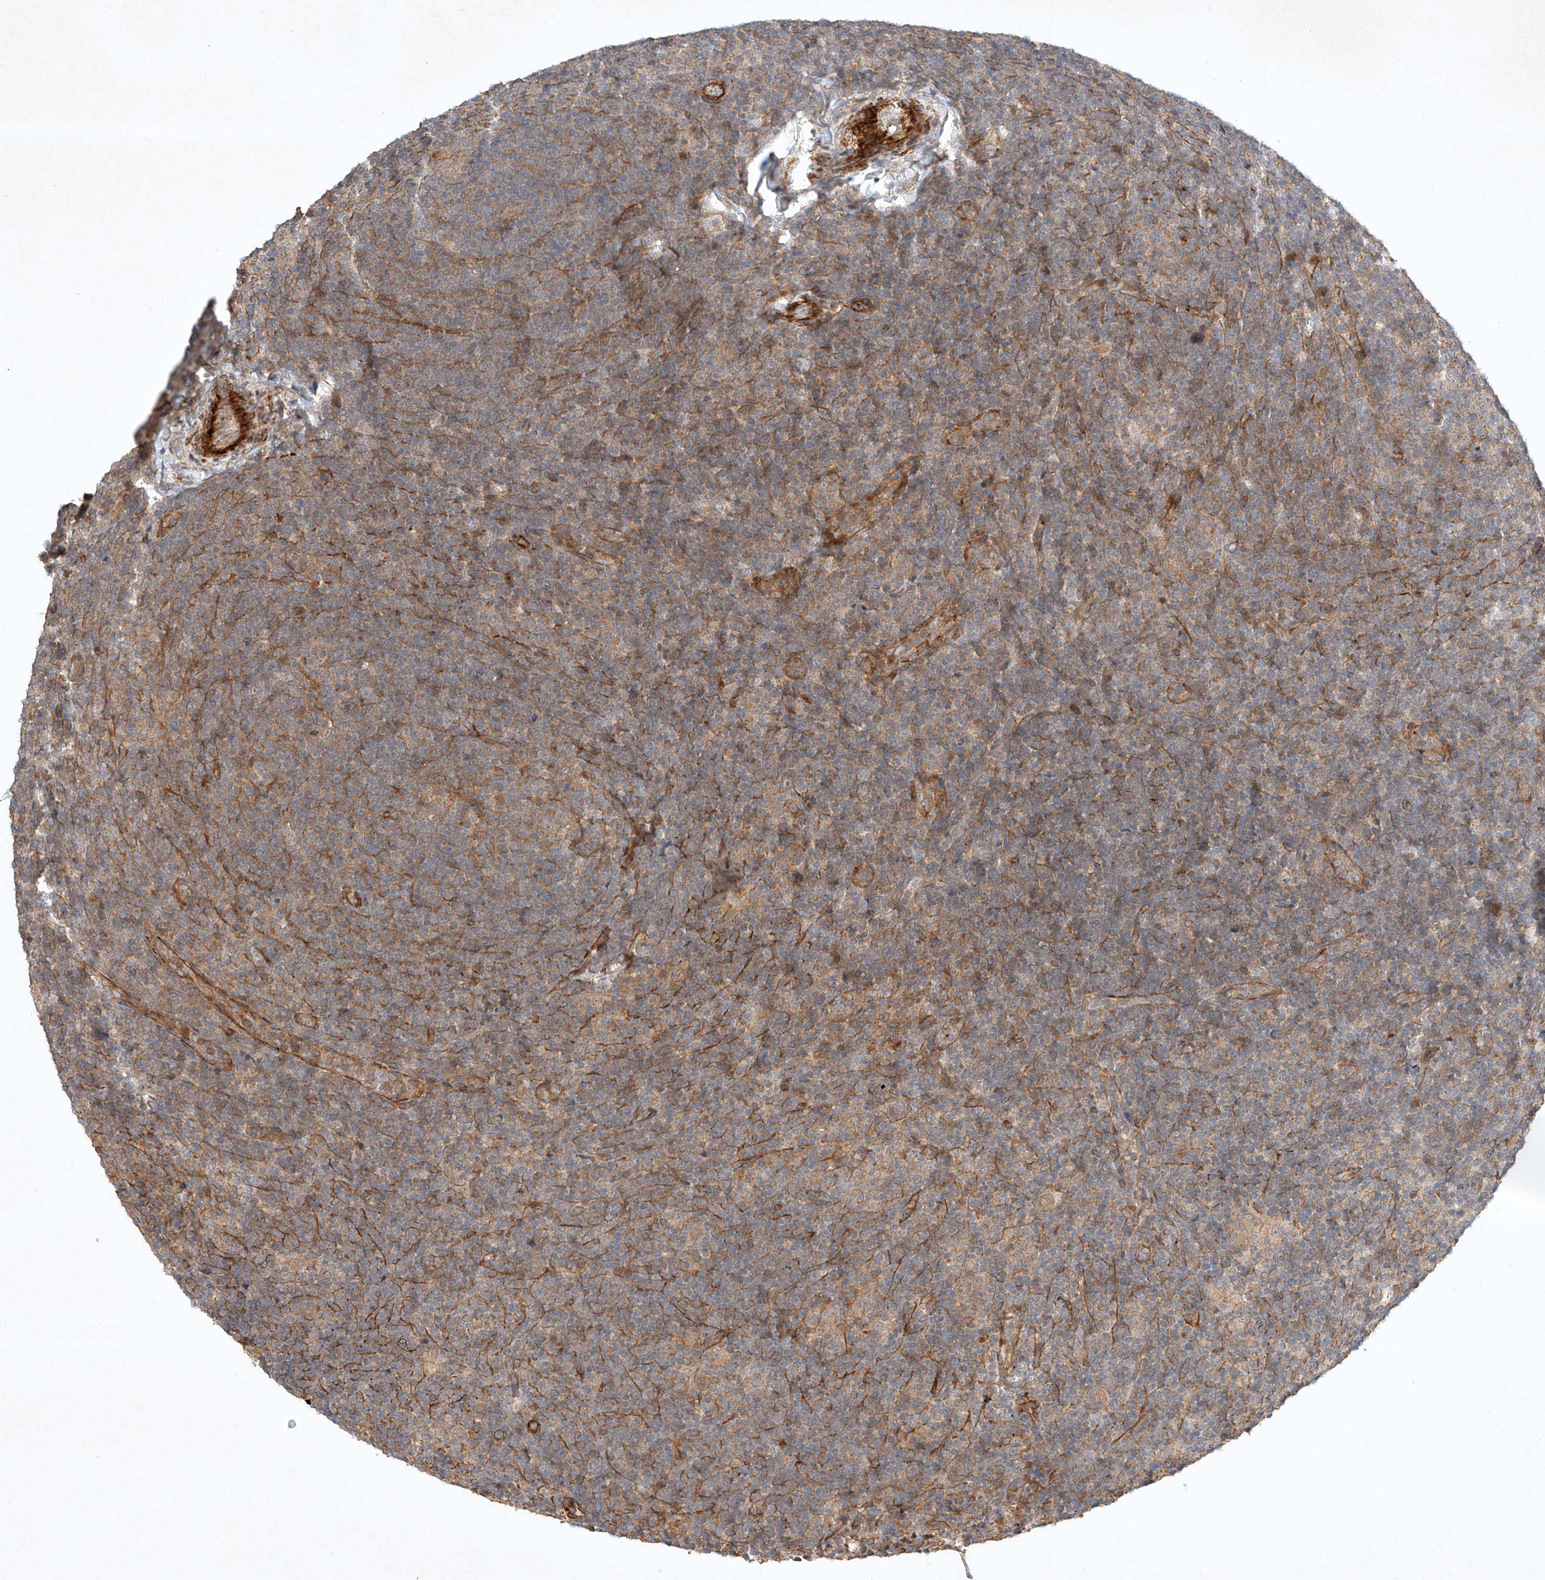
{"staining": {"intensity": "negative", "quantity": "none", "location": "none"}, "tissue": "lymphoma", "cell_type": "Tumor cells", "image_type": "cancer", "snomed": [{"axis": "morphology", "description": "Hodgkin's disease, NOS"}, {"axis": "topography", "description": "Lymph node"}], "caption": "This is an IHC photomicrograph of Hodgkin's disease. There is no positivity in tumor cells.", "gene": "ARHGAP33", "patient": {"sex": "female", "age": 57}}